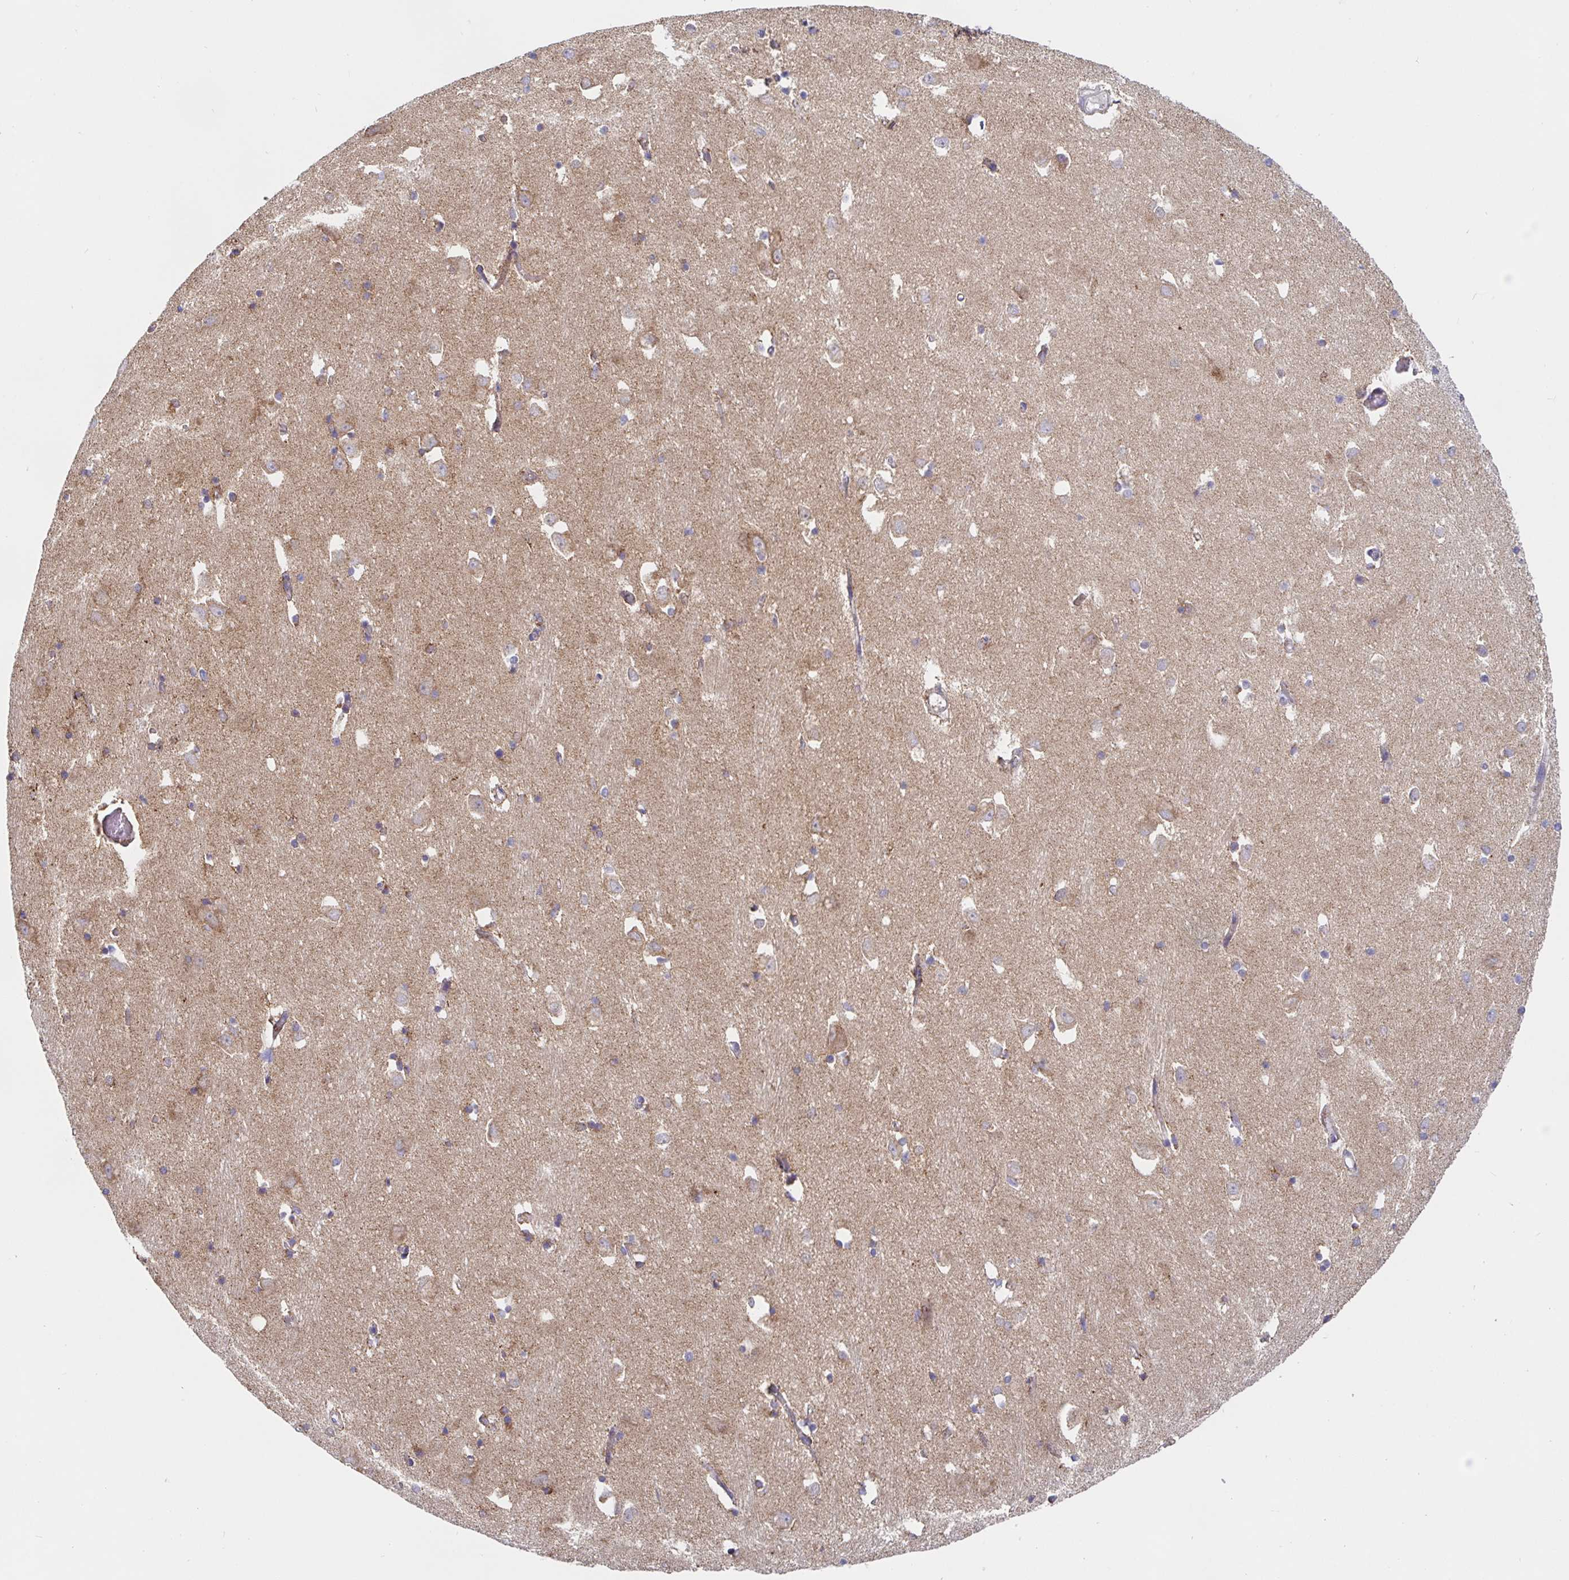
{"staining": {"intensity": "weak", "quantity": "25%-75%", "location": "cytoplasmic/membranous"}, "tissue": "caudate", "cell_type": "Glial cells", "image_type": "normal", "snomed": [{"axis": "morphology", "description": "Normal tissue, NOS"}, {"axis": "topography", "description": "Lateral ventricle wall"}, {"axis": "topography", "description": "Hippocampus"}], "caption": "Glial cells display weak cytoplasmic/membranous positivity in approximately 25%-75% of cells in normal caudate. The protein of interest is stained brown, and the nuclei are stained in blue (DAB (3,3'-diaminobenzidine) IHC with brightfield microscopy, high magnification).", "gene": "PRDX3", "patient": {"sex": "female", "age": 63}}